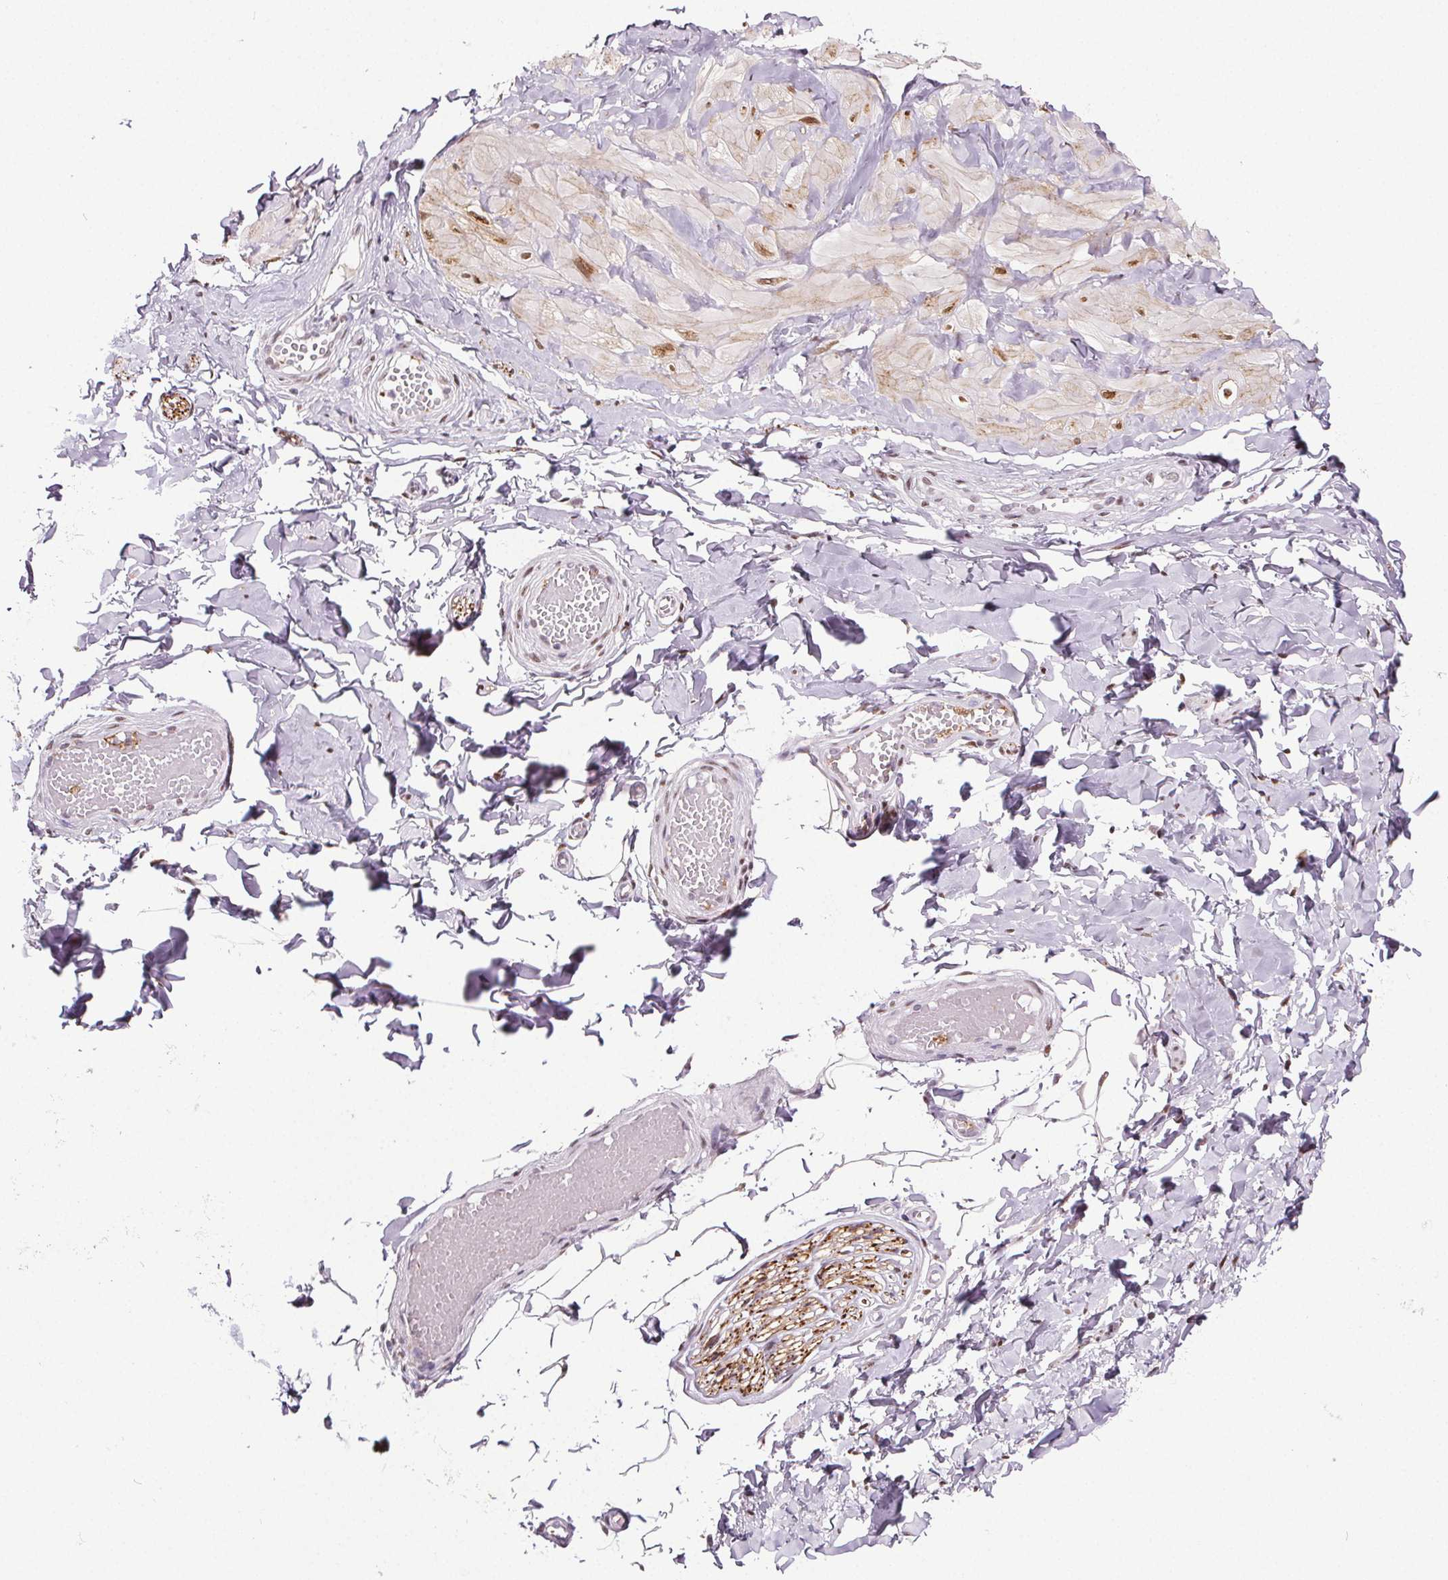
{"staining": {"intensity": "negative", "quantity": "none", "location": "none"}, "tissue": "adipose tissue", "cell_type": "Adipocytes", "image_type": "normal", "snomed": [{"axis": "morphology", "description": "Normal tissue, NOS"}, {"axis": "topography", "description": "Soft tissue"}, {"axis": "topography", "description": "Adipose tissue"}, {"axis": "topography", "description": "Vascular tissue"}, {"axis": "topography", "description": "Peripheral nerve tissue"}], "caption": "Adipocytes are negative for brown protein staining in unremarkable adipose tissue. (DAB IHC, high magnification).", "gene": "GP6", "patient": {"sex": "male", "age": 29}}